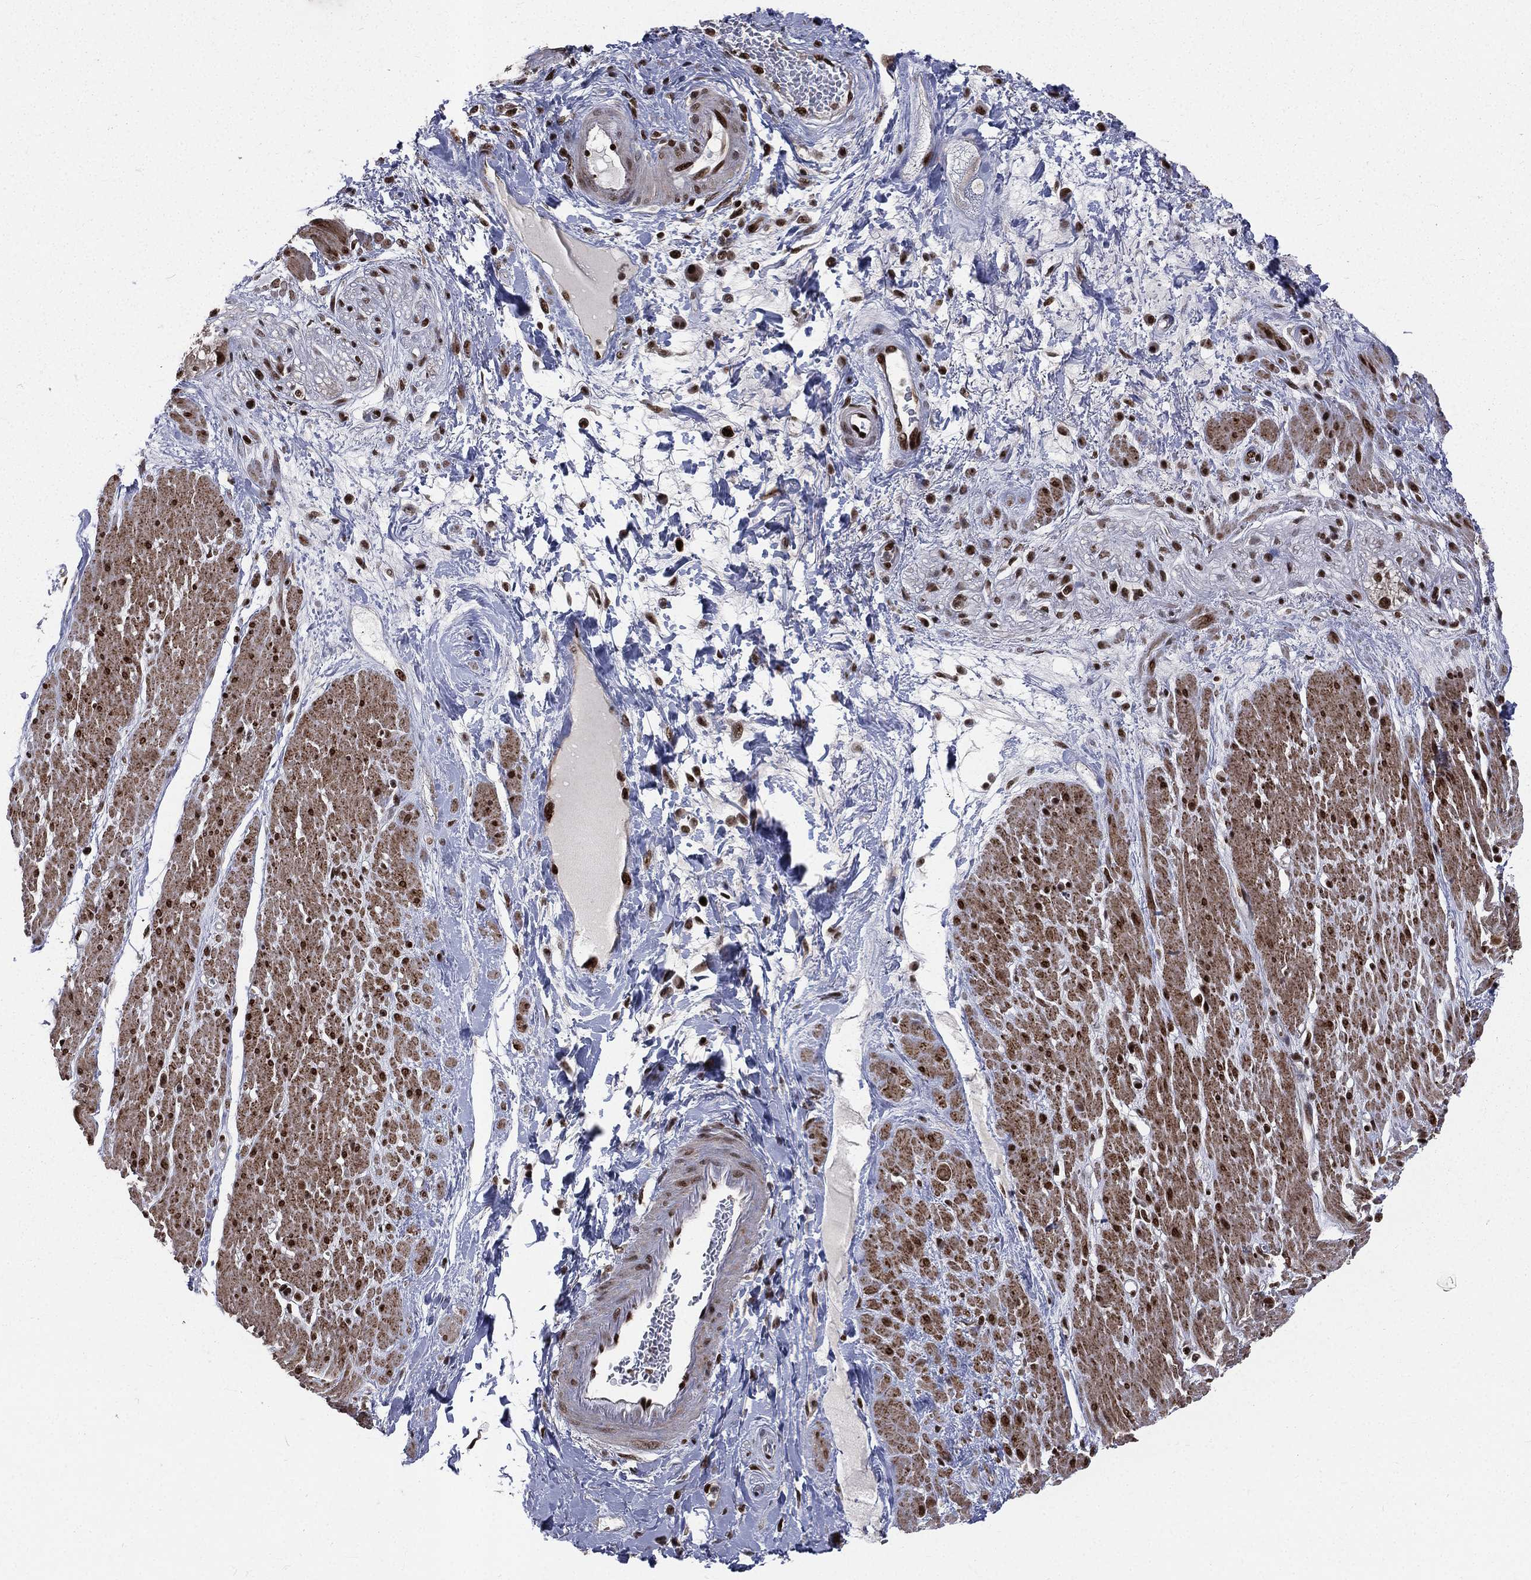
{"staining": {"intensity": "moderate", "quantity": ">75%", "location": "nuclear"}, "tissue": "smooth muscle", "cell_type": "Smooth muscle cells", "image_type": "normal", "snomed": [{"axis": "morphology", "description": "Normal tissue, NOS"}, {"axis": "topography", "description": "Soft tissue"}, {"axis": "topography", "description": "Smooth muscle"}], "caption": "Smooth muscle cells show moderate nuclear expression in about >75% of cells in benign smooth muscle. (DAB IHC with brightfield microscopy, high magnification).", "gene": "POLB", "patient": {"sex": "male", "age": 72}}